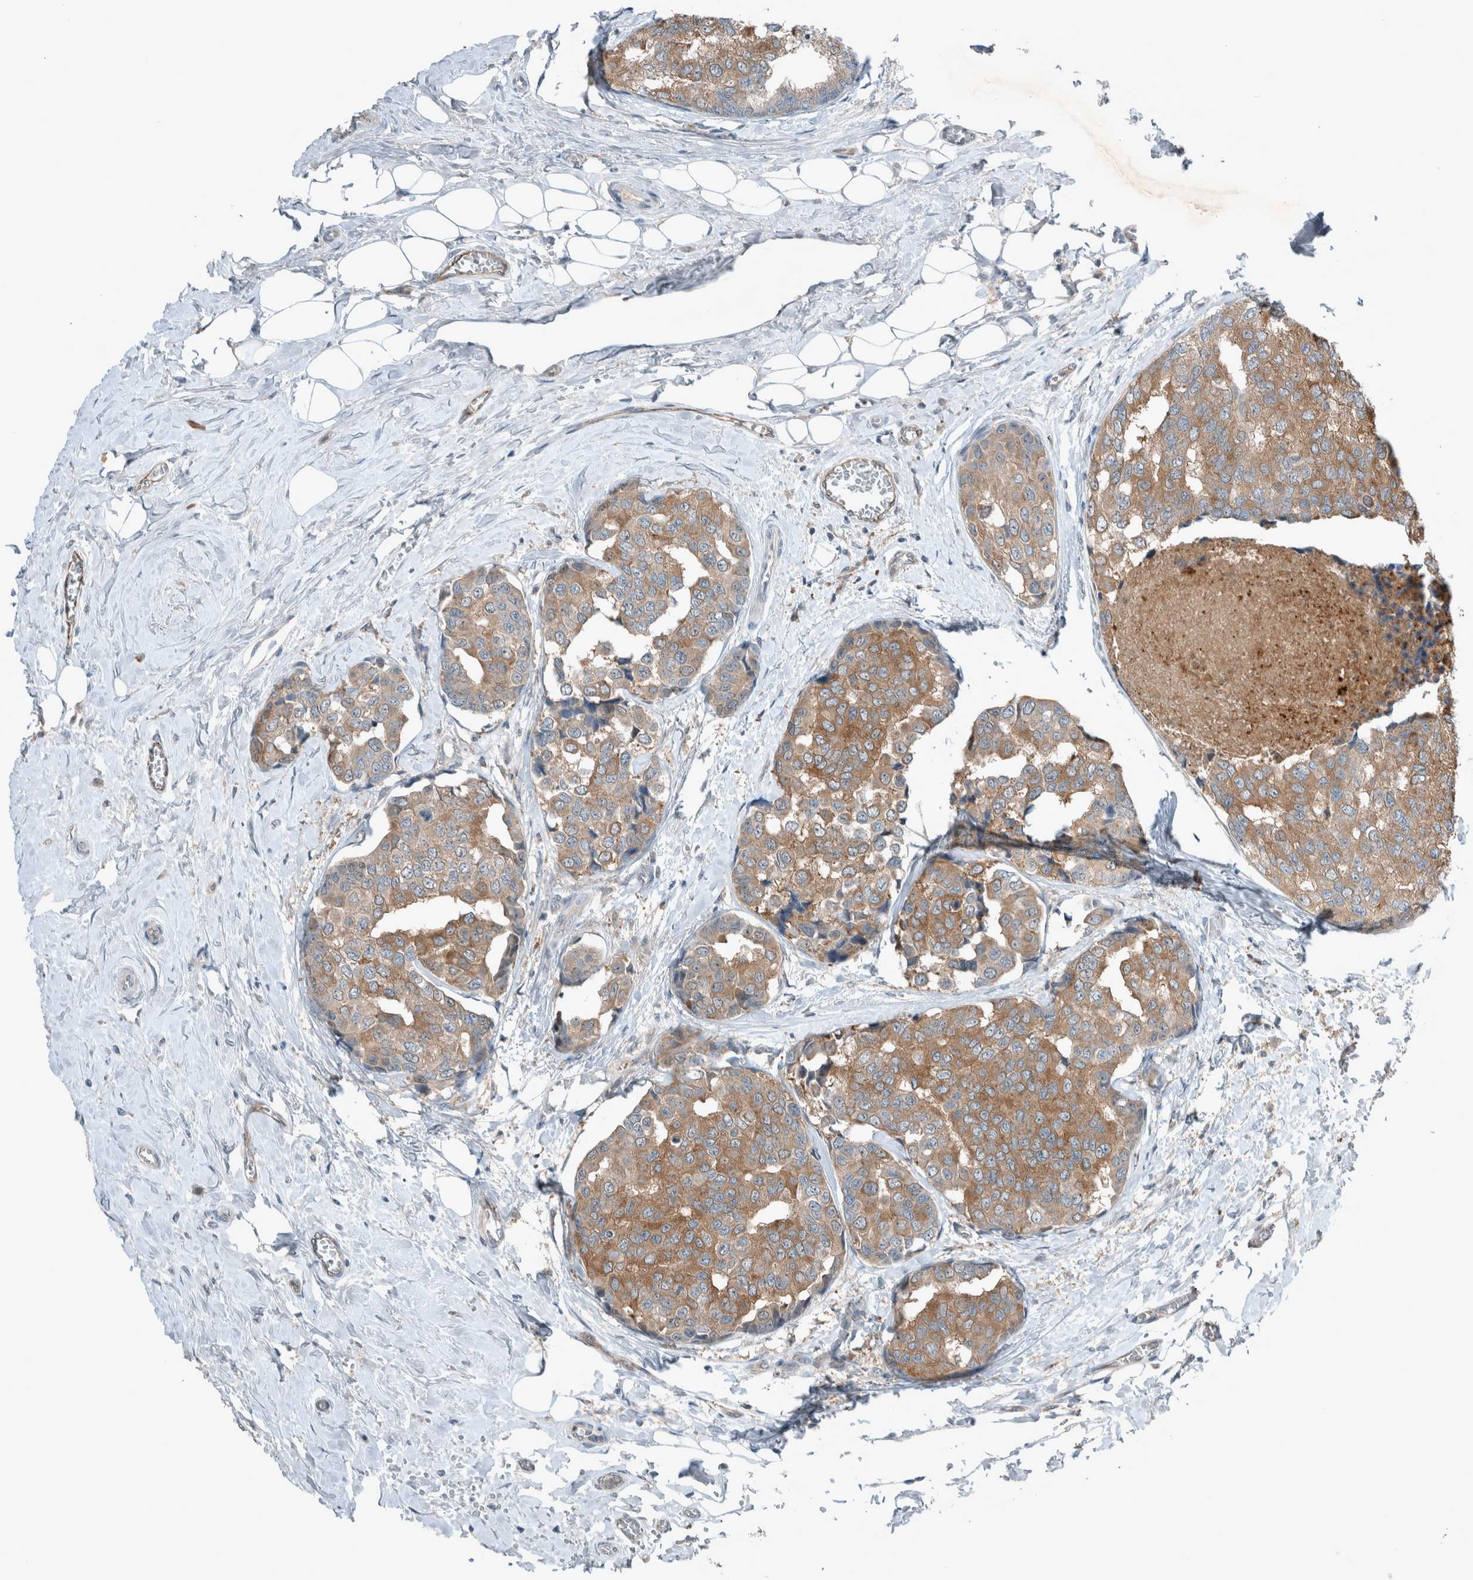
{"staining": {"intensity": "moderate", "quantity": "25%-75%", "location": "cytoplasmic/membranous"}, "tissue": "breast cancer", "cell_type": "Tumor cells", "image_type": "cancer", "snomed": [{"axis": "morphology", "description": "Normal tissue, NOS"}, {"axis": "morphology", "description": "Duct carcinoma"}, {"axis": "topography", "description": "Breast"}], "caption": "A brown stain shows moderate cytoplasmic/membranous positivity of a protein in breast cancer tumor cells. (Brightfield microscopy of DAB IHC at high magnification).", "gene": "RALGDS", "patient": {"sex": "female", "age": 43}}